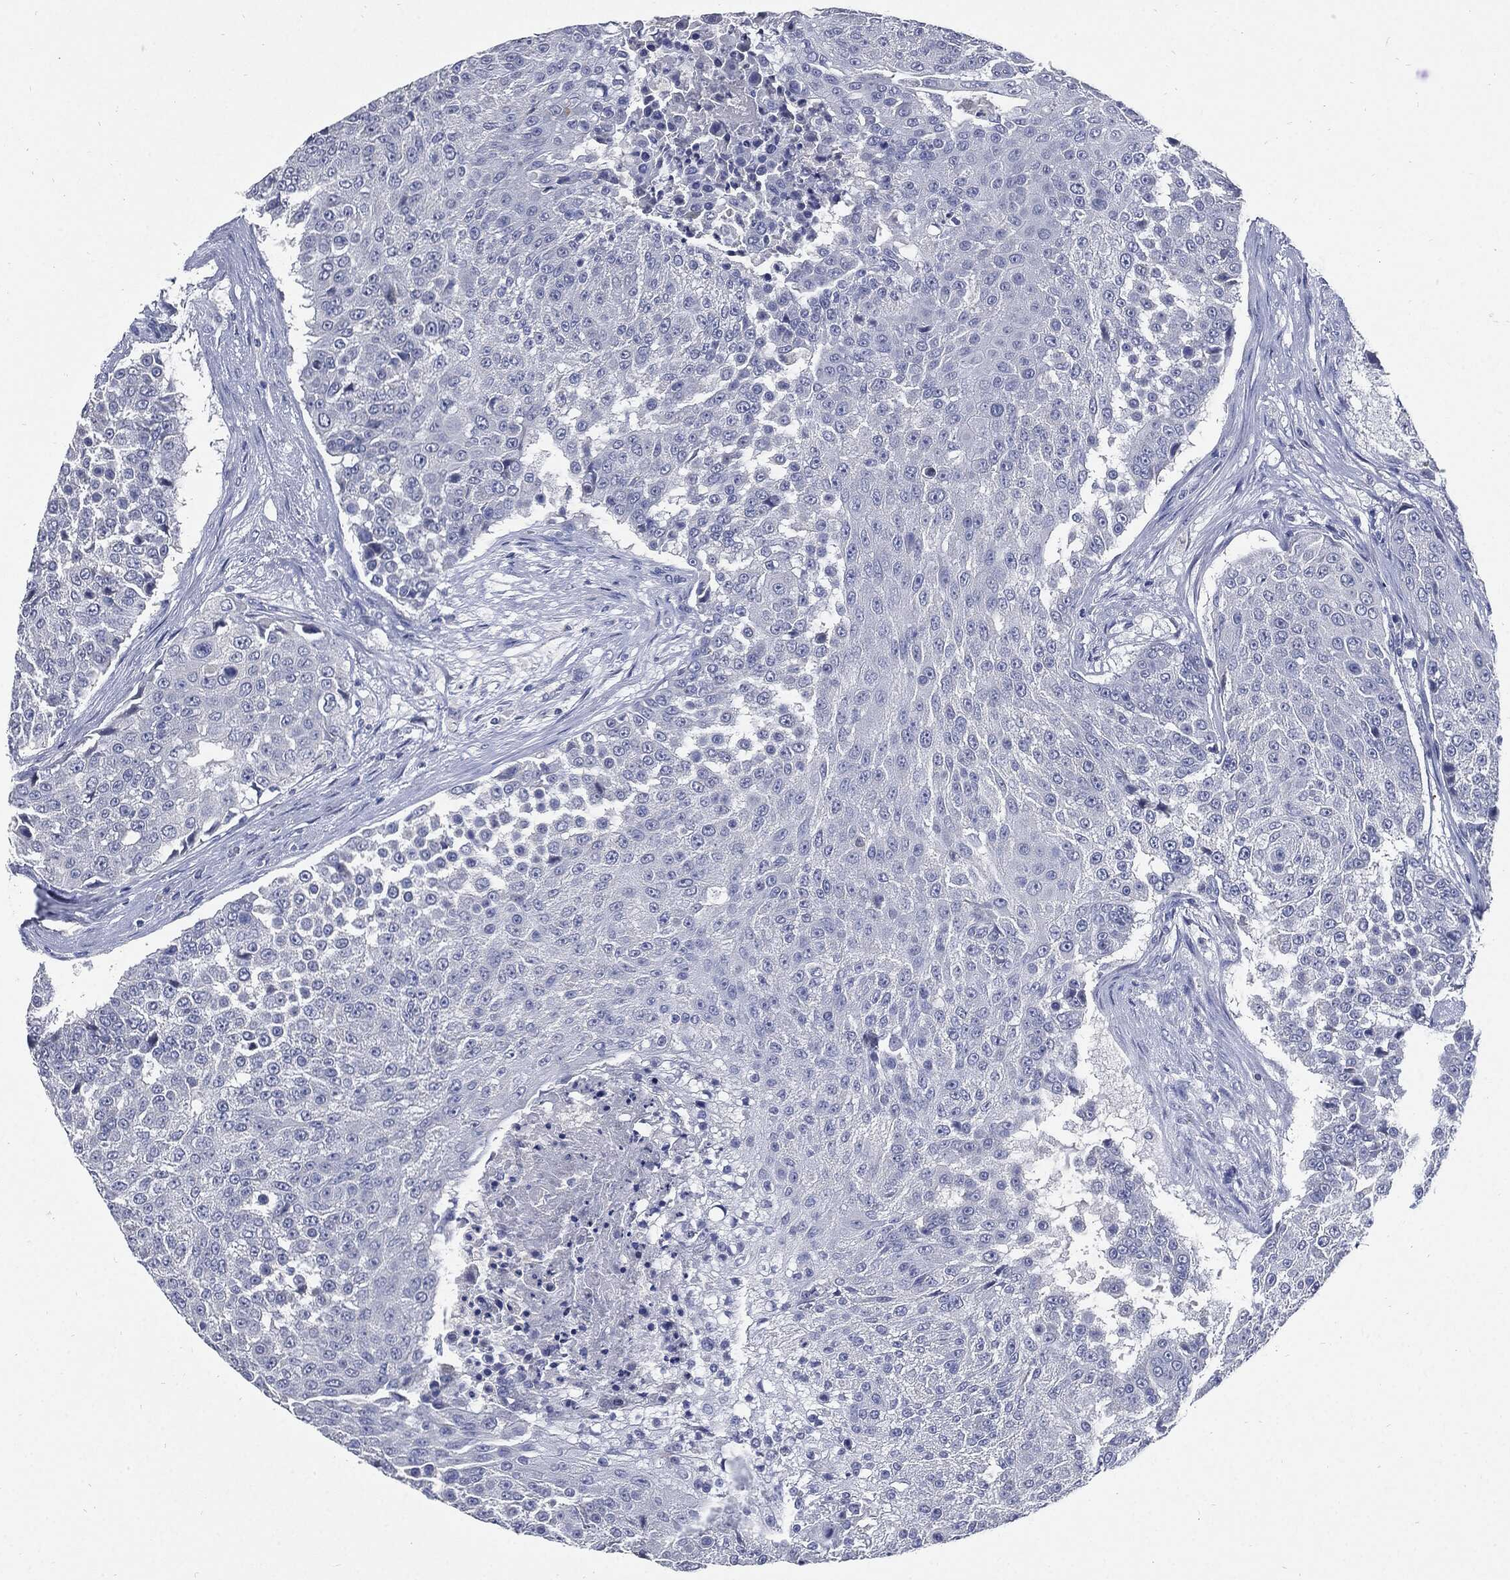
{"staining": {"intensity": "negative", "quantity": "none", "location": "none"}, "tissue": "urothelial cancer", "cell_type": "Tumor cells", "image_type": "cancer", "snomed": [{"axis": "morphology", "description": "Urothelial carcinoma, High grade"}, {"axis": "topography", "description": "Urinary bladder"}], "caption": "Immunohistochemistry image of human urothelial cancer stained for a protein (brown), which displays no positivity in tumor cells.", "gene": "CPE", "patient": {"sex": "female", "age": 63}}